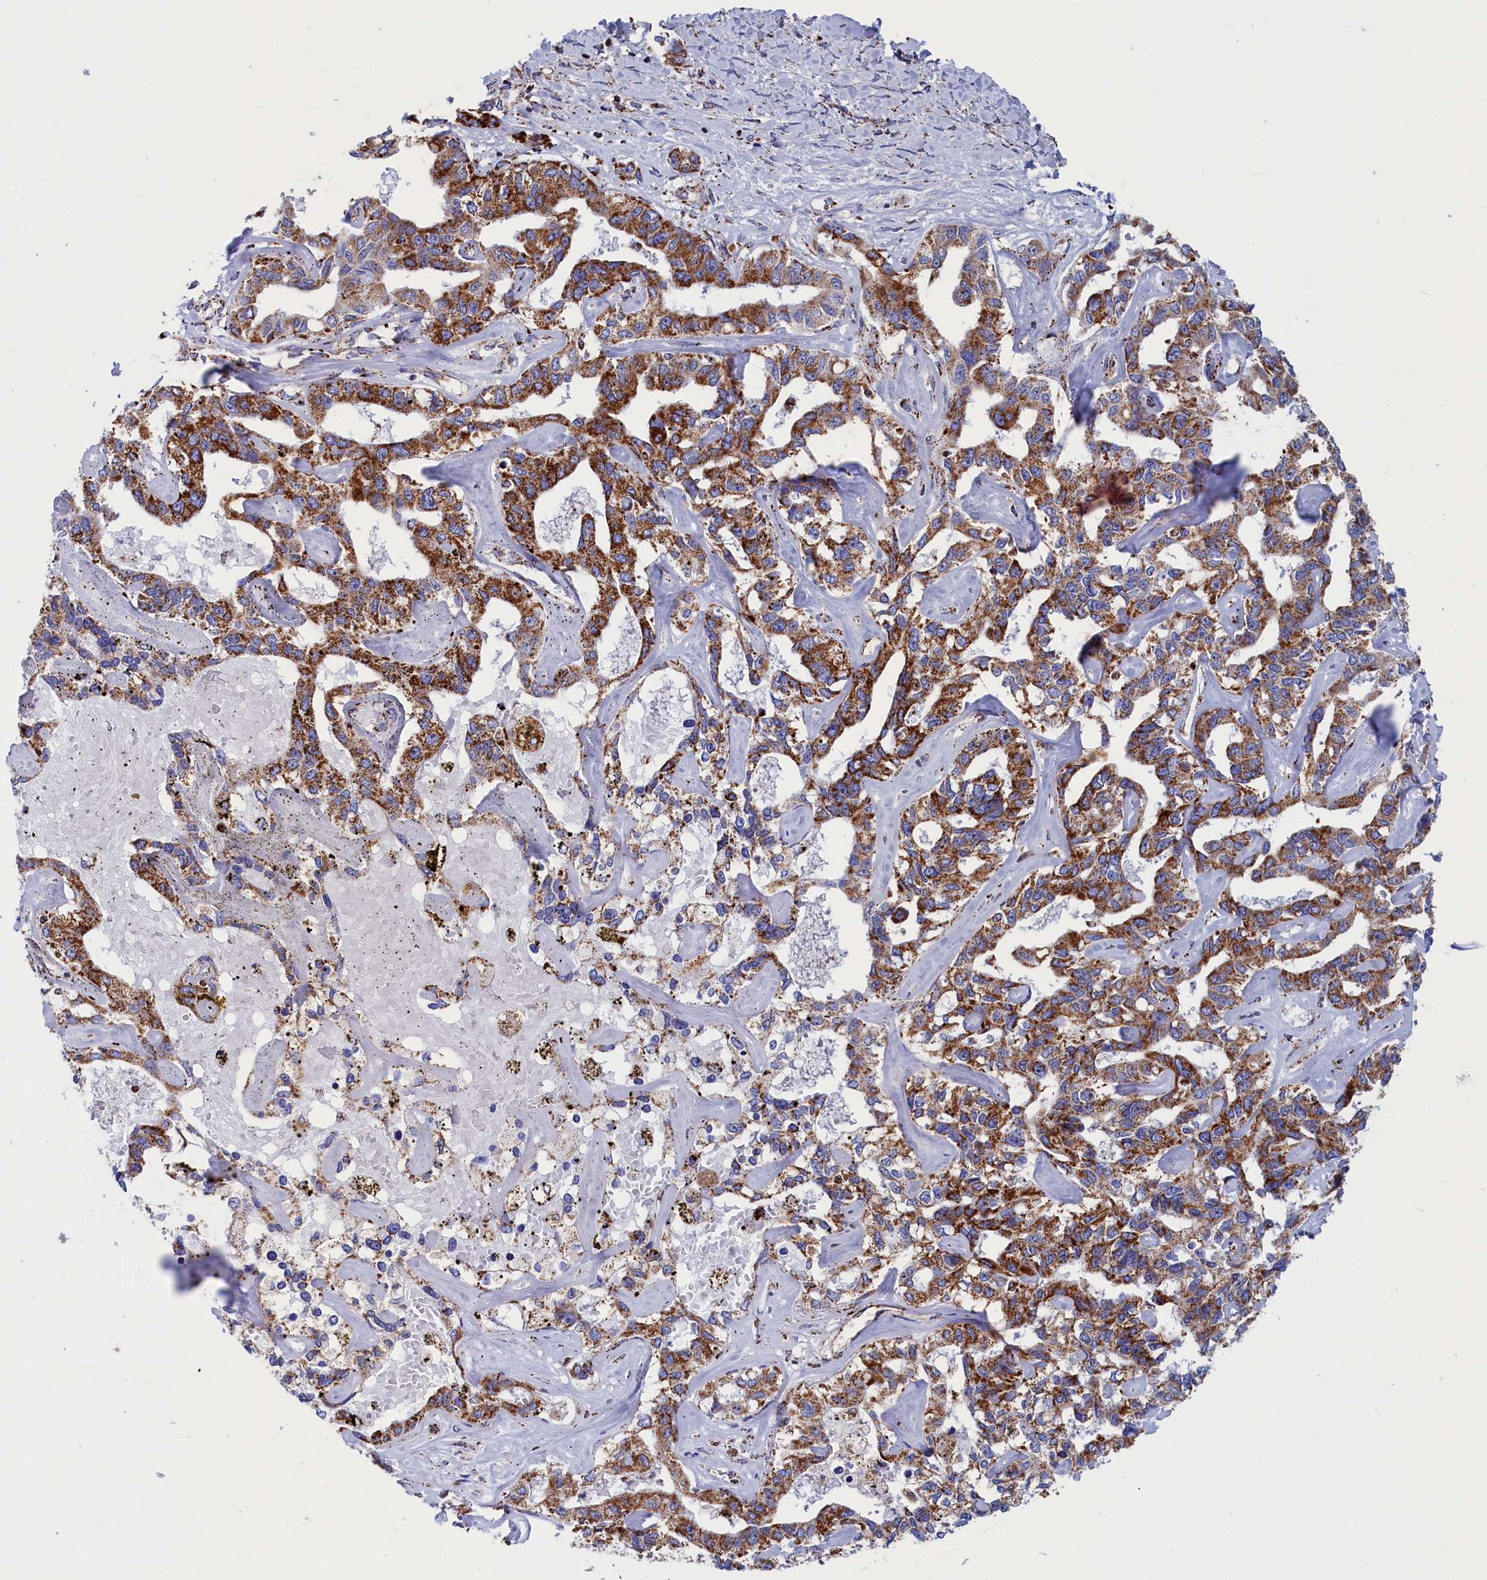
{"staining": {"intensity": "strong", "quantity": "25%-75%", "location": "cytoplasmic/membranous"}, "tissue": "liver cancer", "cell_type": "Tumor cells", "image_type": "cancer", "snomed": [{"axis": "morphology", "description": "Cholangiocarcinoma"}, {"axis": "topography", "description": "Liver"}], "caption": "Human liver cancer (cholangiocarcinoma) stained for a protein (brown) reveals strong cytoplasmic/membranous positive staining in approximately 25%-75% of tumor cells.", "gene": "WDR83", "patient": {"sex": "male", "age": 59}}